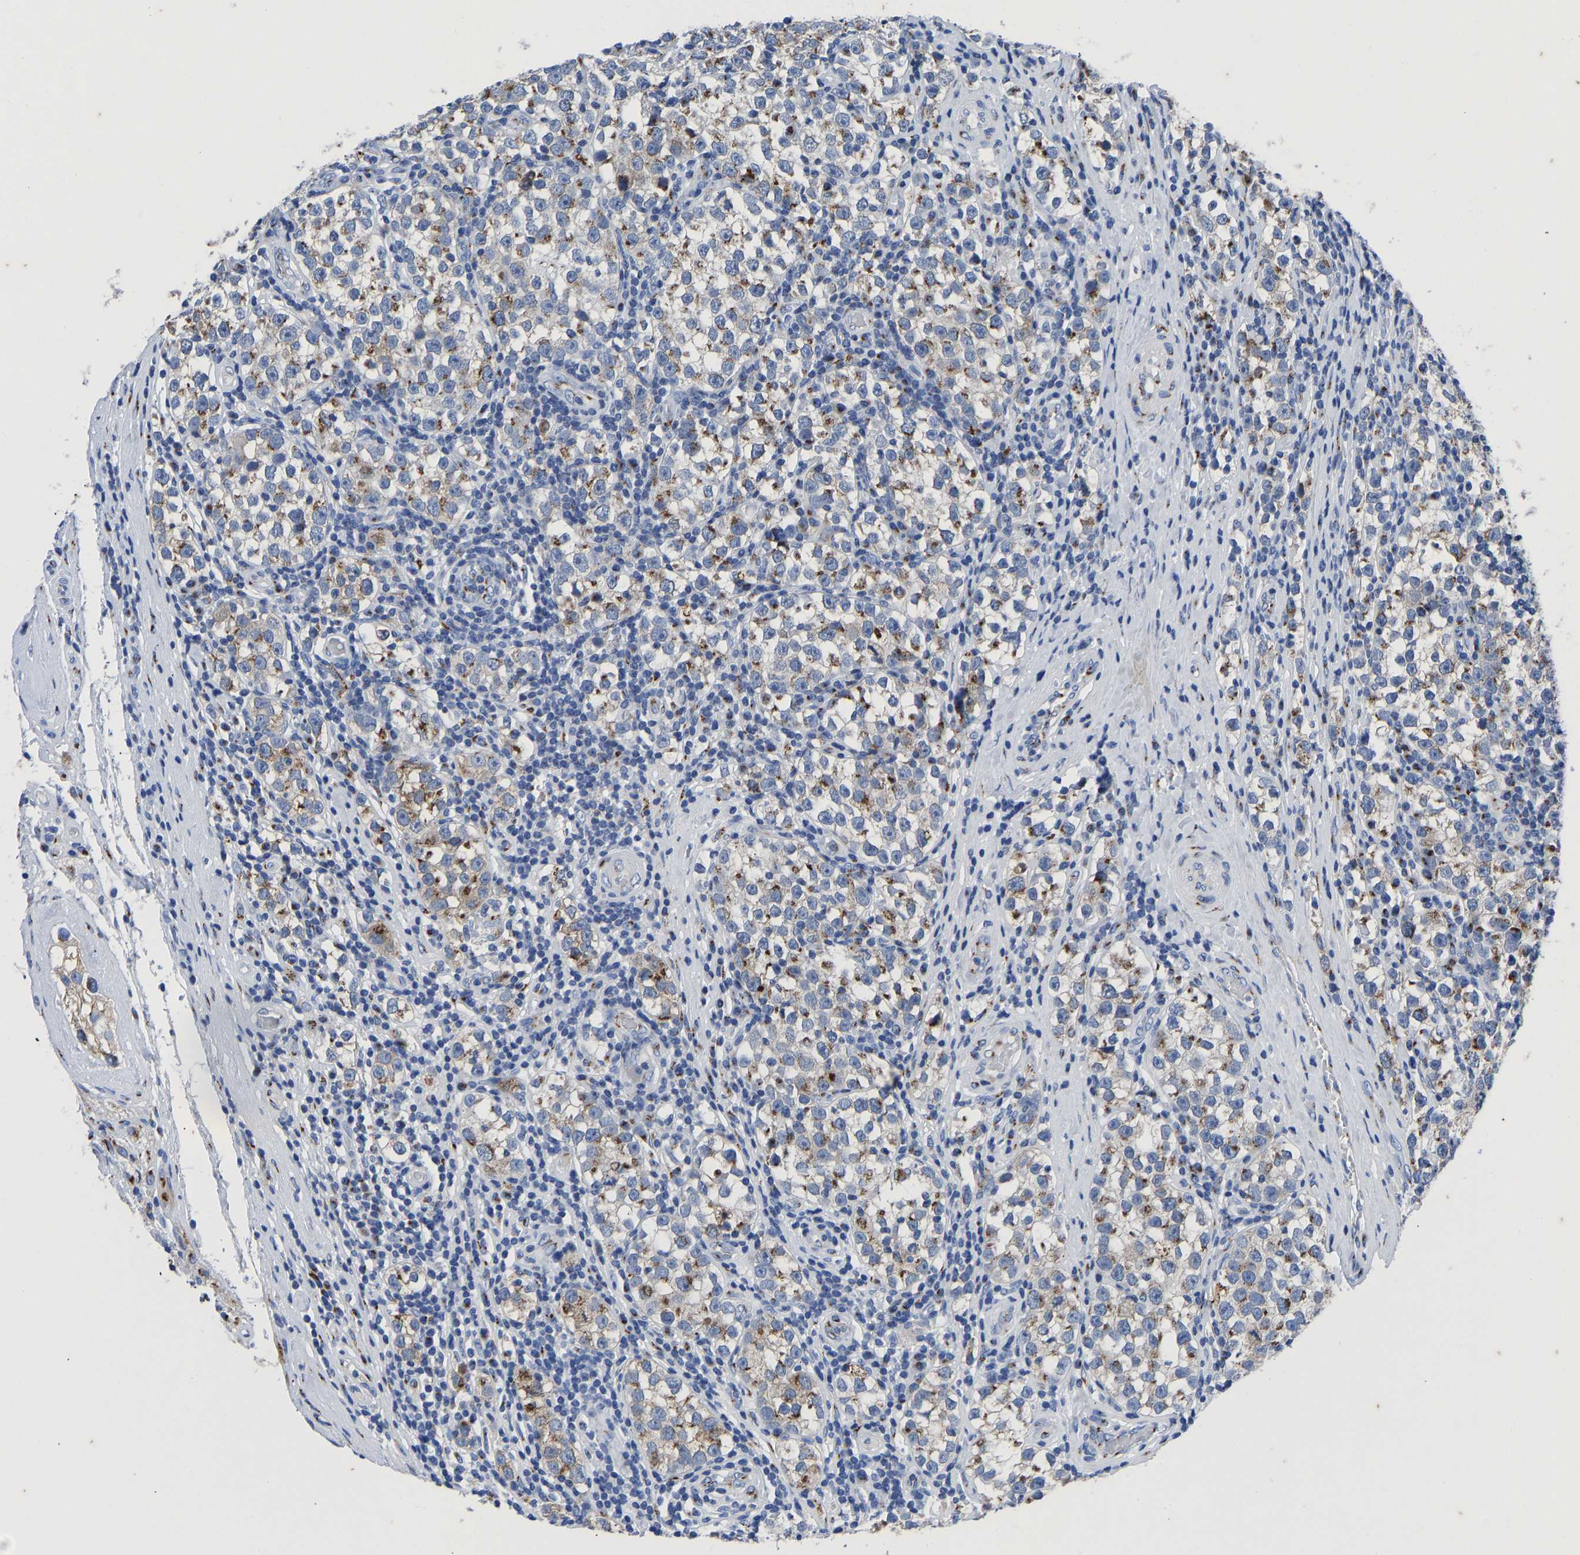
{"staining": {"intensity": "moderate", "quantity": "25%-75%", "location": "cytoplasmic/membranous"}, "tissue": "testis cancer", "cell_type": "Tumor cells", "image_type": "cancer", "snomed": [{"axis": "morphology", "description": "Normal tissue, NOS"}, {"axis": "morphology", "description": "Seminoma, NOS"}, {"axis": "topography", "description": "Testis"}], "caption": "Immunohistochemistry of human testis cancer reveals medium levels of moderate cytoplasmic/membranous expression in about 25%-75% of tumor cells. (Brightfield microscopy of DAB IHC at high magnification).", "gene": "TMEM87A", "patient": {"sex": "male", "age": 43}}